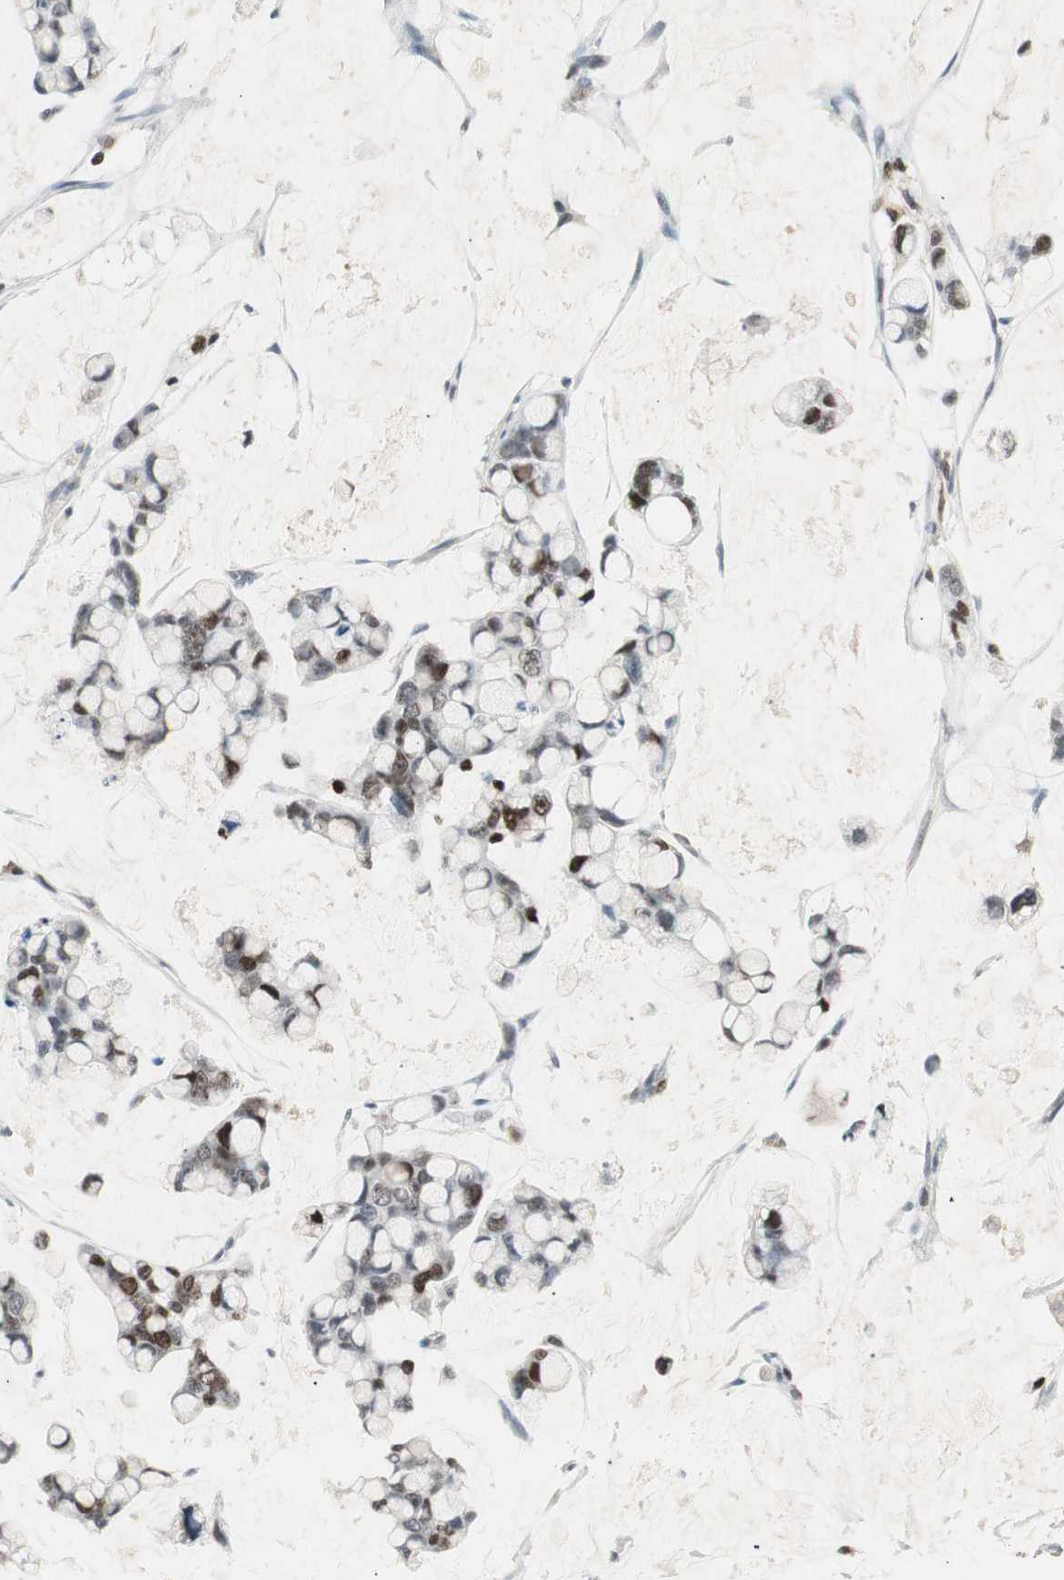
{"staining": {"intensity": "strong", "quantity": "25%-75%", "location": "nuclear"}, "tissue": "stomach cancer", "cell_type": "Tumor cells", "image_type": "cancer", "snomed": [{"axis": "morphology", "description": "Adenocarcinoma, NOS"}, {"axis": "topography", "description": "Stomach, lower"}], "caption": "Protein expression analysis of stomach cancer (adenocarcinoma) demonstrates strong nuclear expression in approximately 25%-75% of tumor cells. Using DAB (3,3'-diaminobenzidine) (brown) and hematoxylin (blue) stains, captured at high magnification using brightfield microscopy.", "gene": "FEN1", "patient": {"sex": "male", "age": 84}}